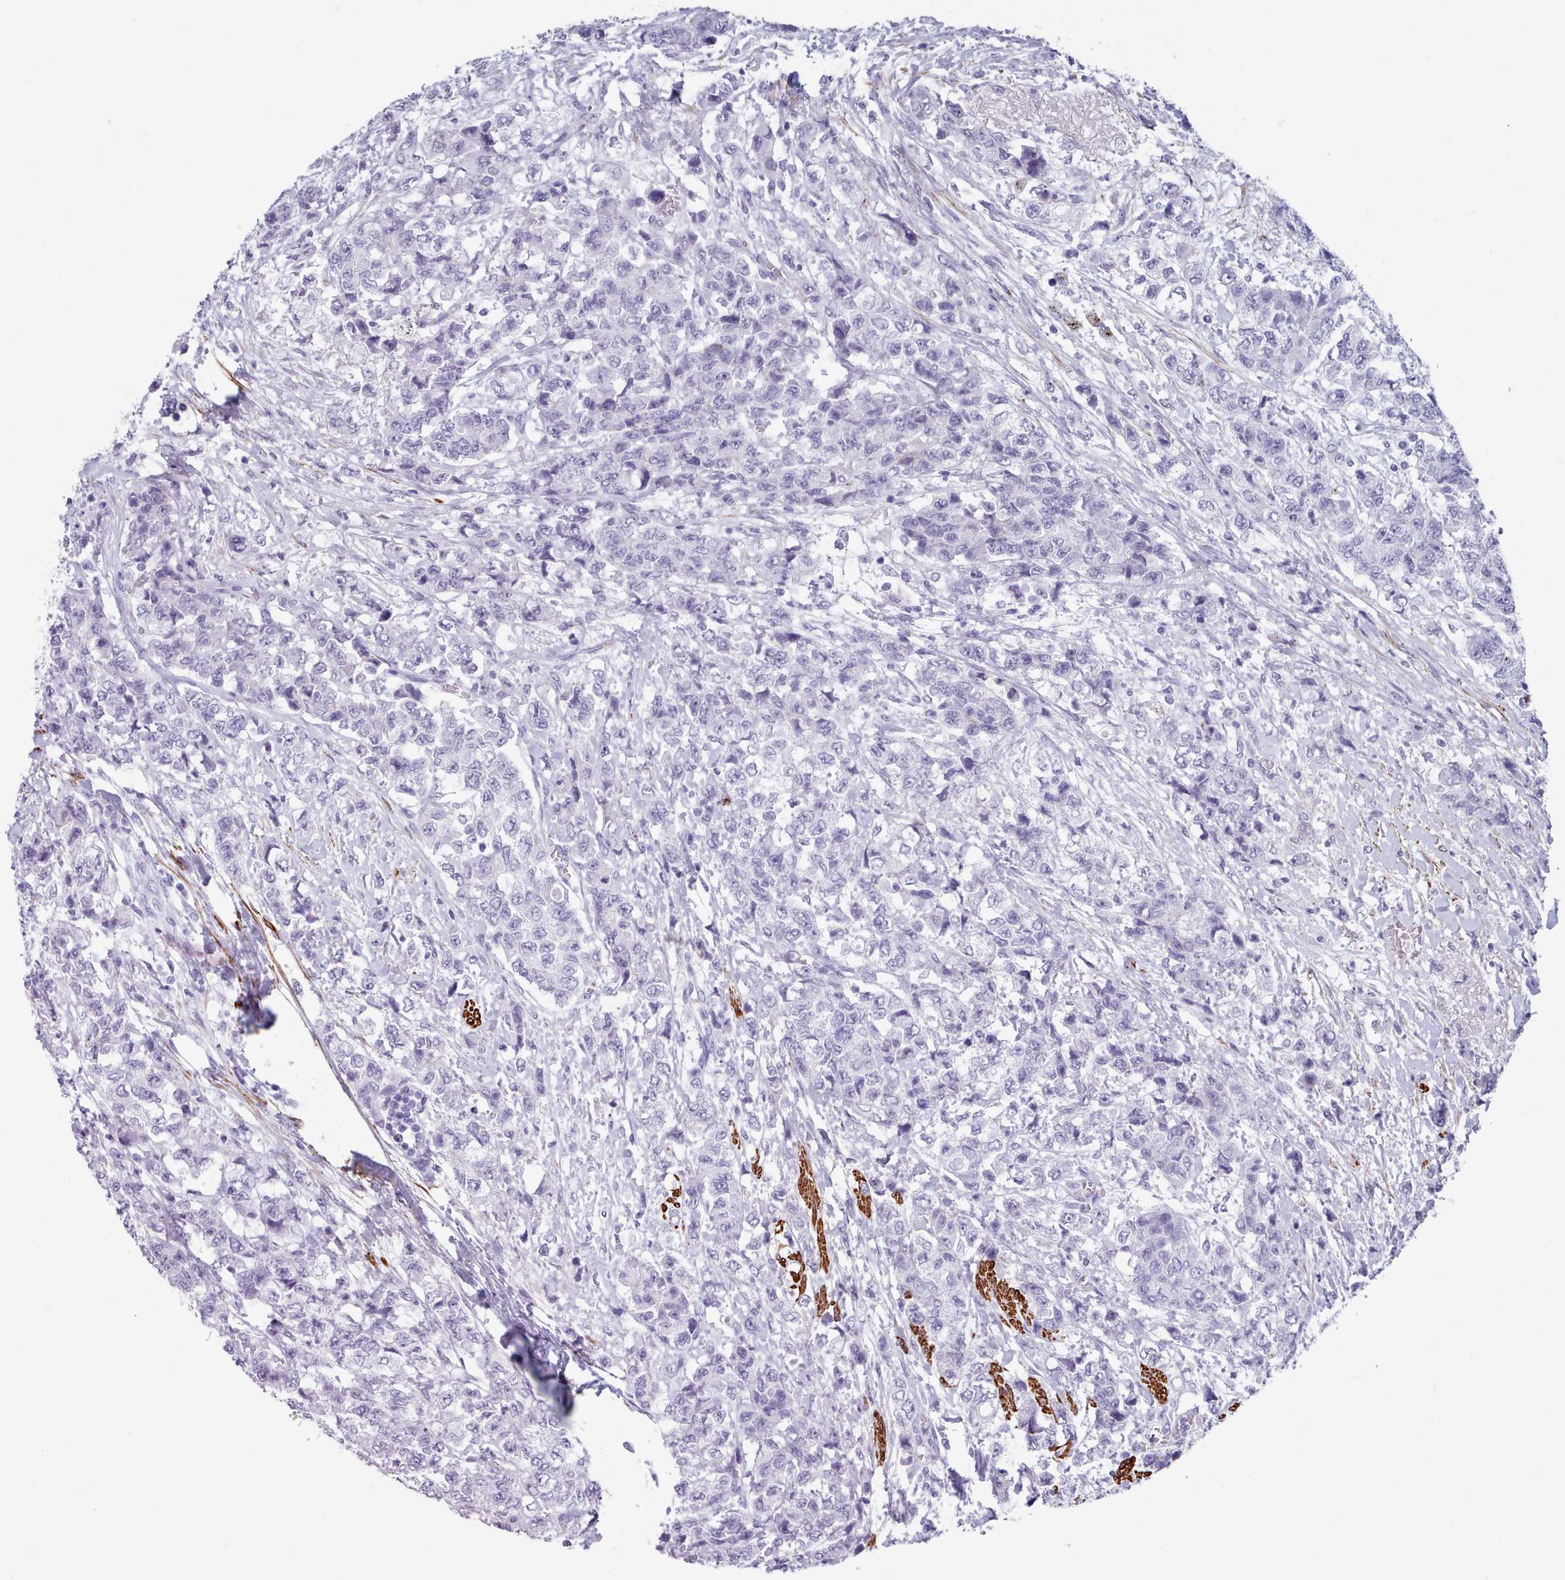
{"staining": {"intensity": "negative", "quantity": "none", "location": "none"}, "tissue": "urothelial cancer", "cell_type": "Tumor cells", "image_type": "cancer", "snomed": [{"axis": "morphology", "description": "Urothelial carcinoma, High grade"}, {"axis": "topography", "description": "Urinary bladder"}], "caption": "An immunohistochemistry micrograph of urothelial cancer is shown. There is no staining in tumor cells of urothelial cancer. (DAB (3,3'-diaminobenzidine) immunohistochemistry, high magnification).", "gene": "FPGS", "patient": {"sex": "female", "age": 78}}